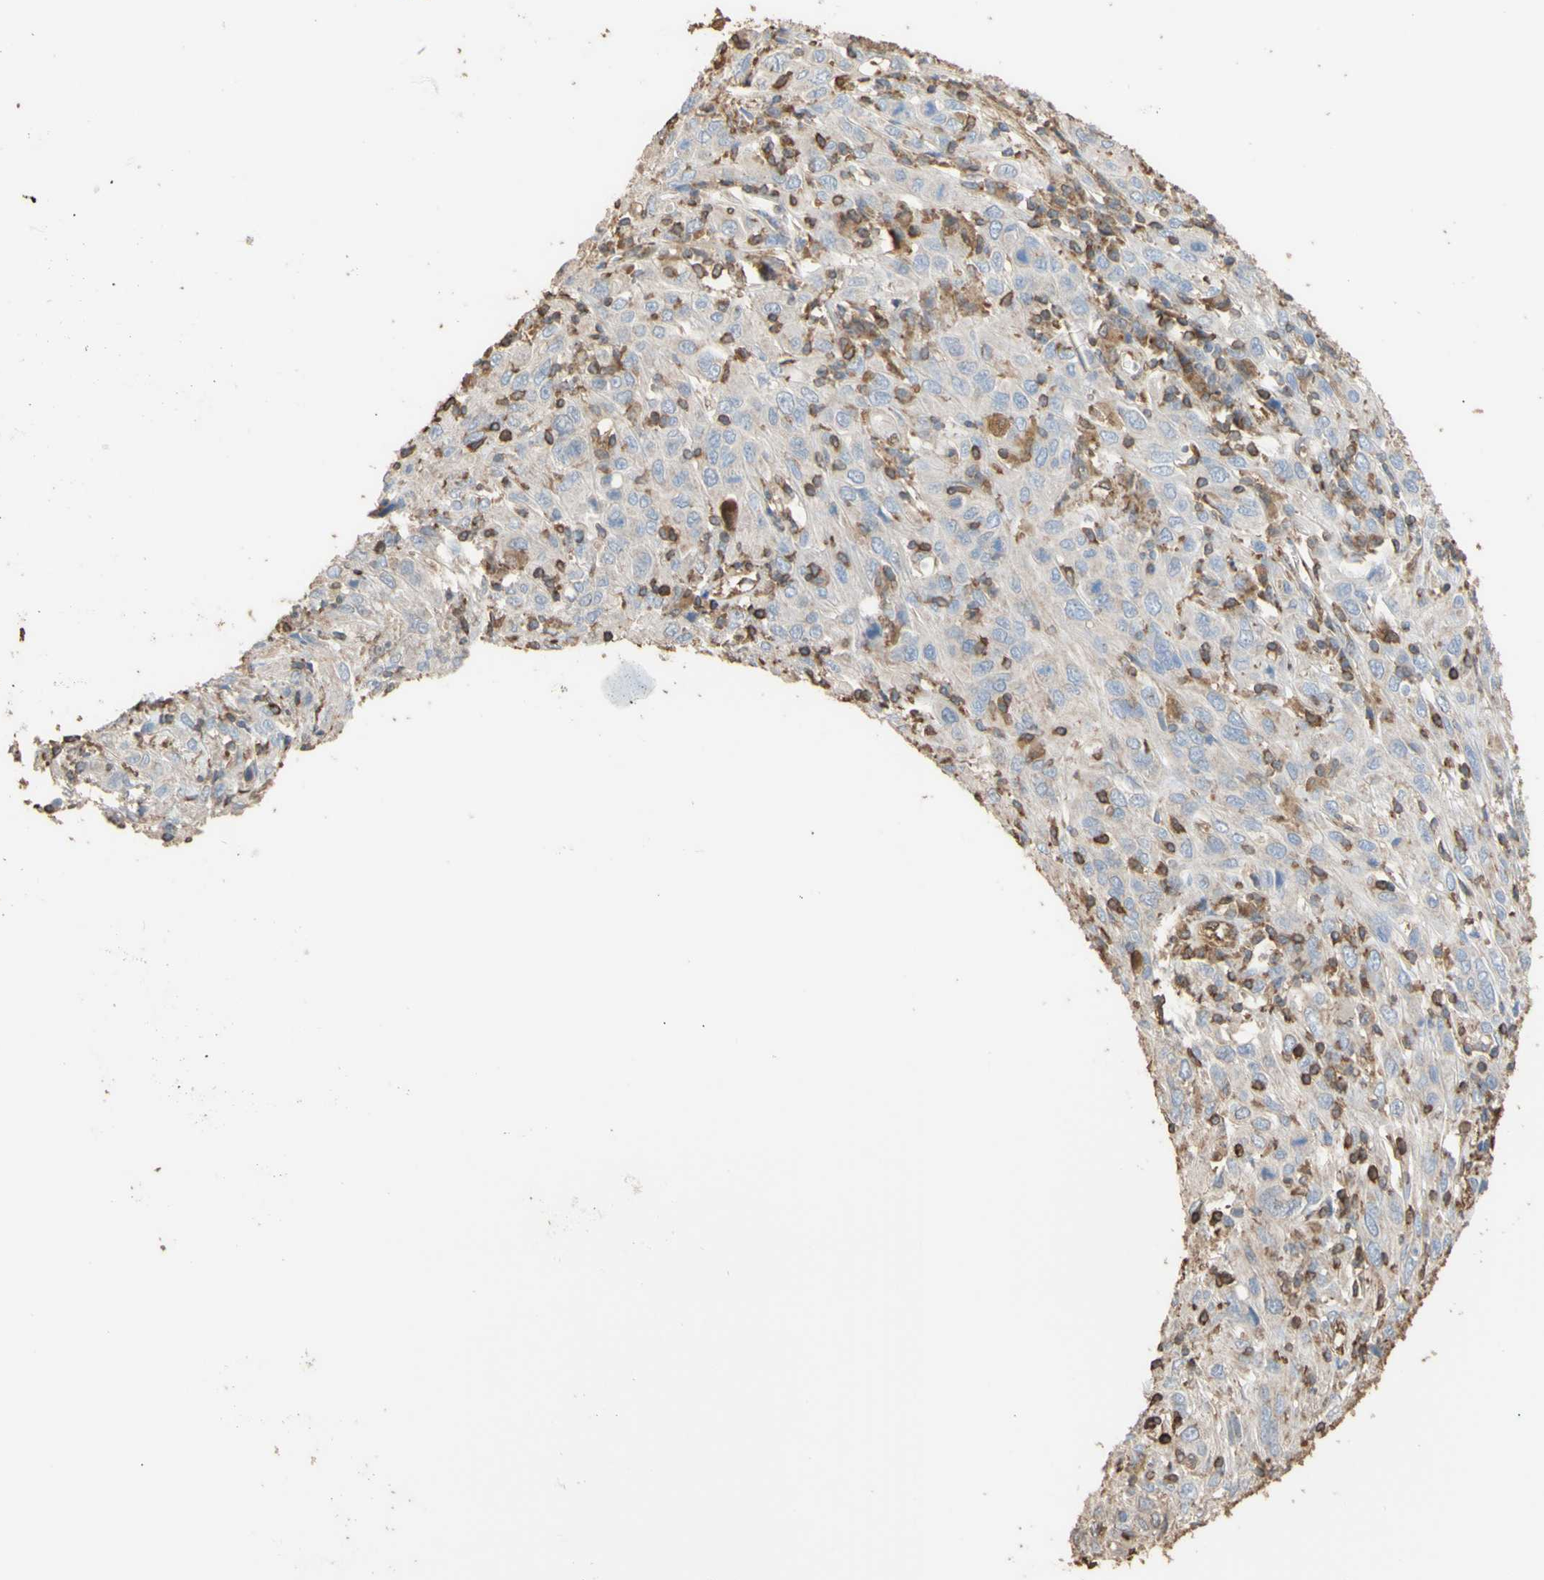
{"staining": {"intensity": "weak", "quantity": ">75%", "location": "cytoplasmic/membranous"}, "tissue": "cervical cancer", "cell_type": "Tumor cells", "image_type": "cancer", "snomed": [{"axis": "morphology", "description": "Squamous cell carcinoma, NOS"}, {"axis": "topography", "description": "Cervix"}], "caption": "A brown stain labels weak cytoplasmic/membranous positivity of a protein in human cervical squamous cell carcinoma tumor cells. The staining was performed using DAB (3,3'-diaminobenzidine), with brown indicating positive protein expression. Nuclei are stained blue with hematoxylin.", "gene": "ALDH9A1", "patient": {"sex": "female", "age": 46}}